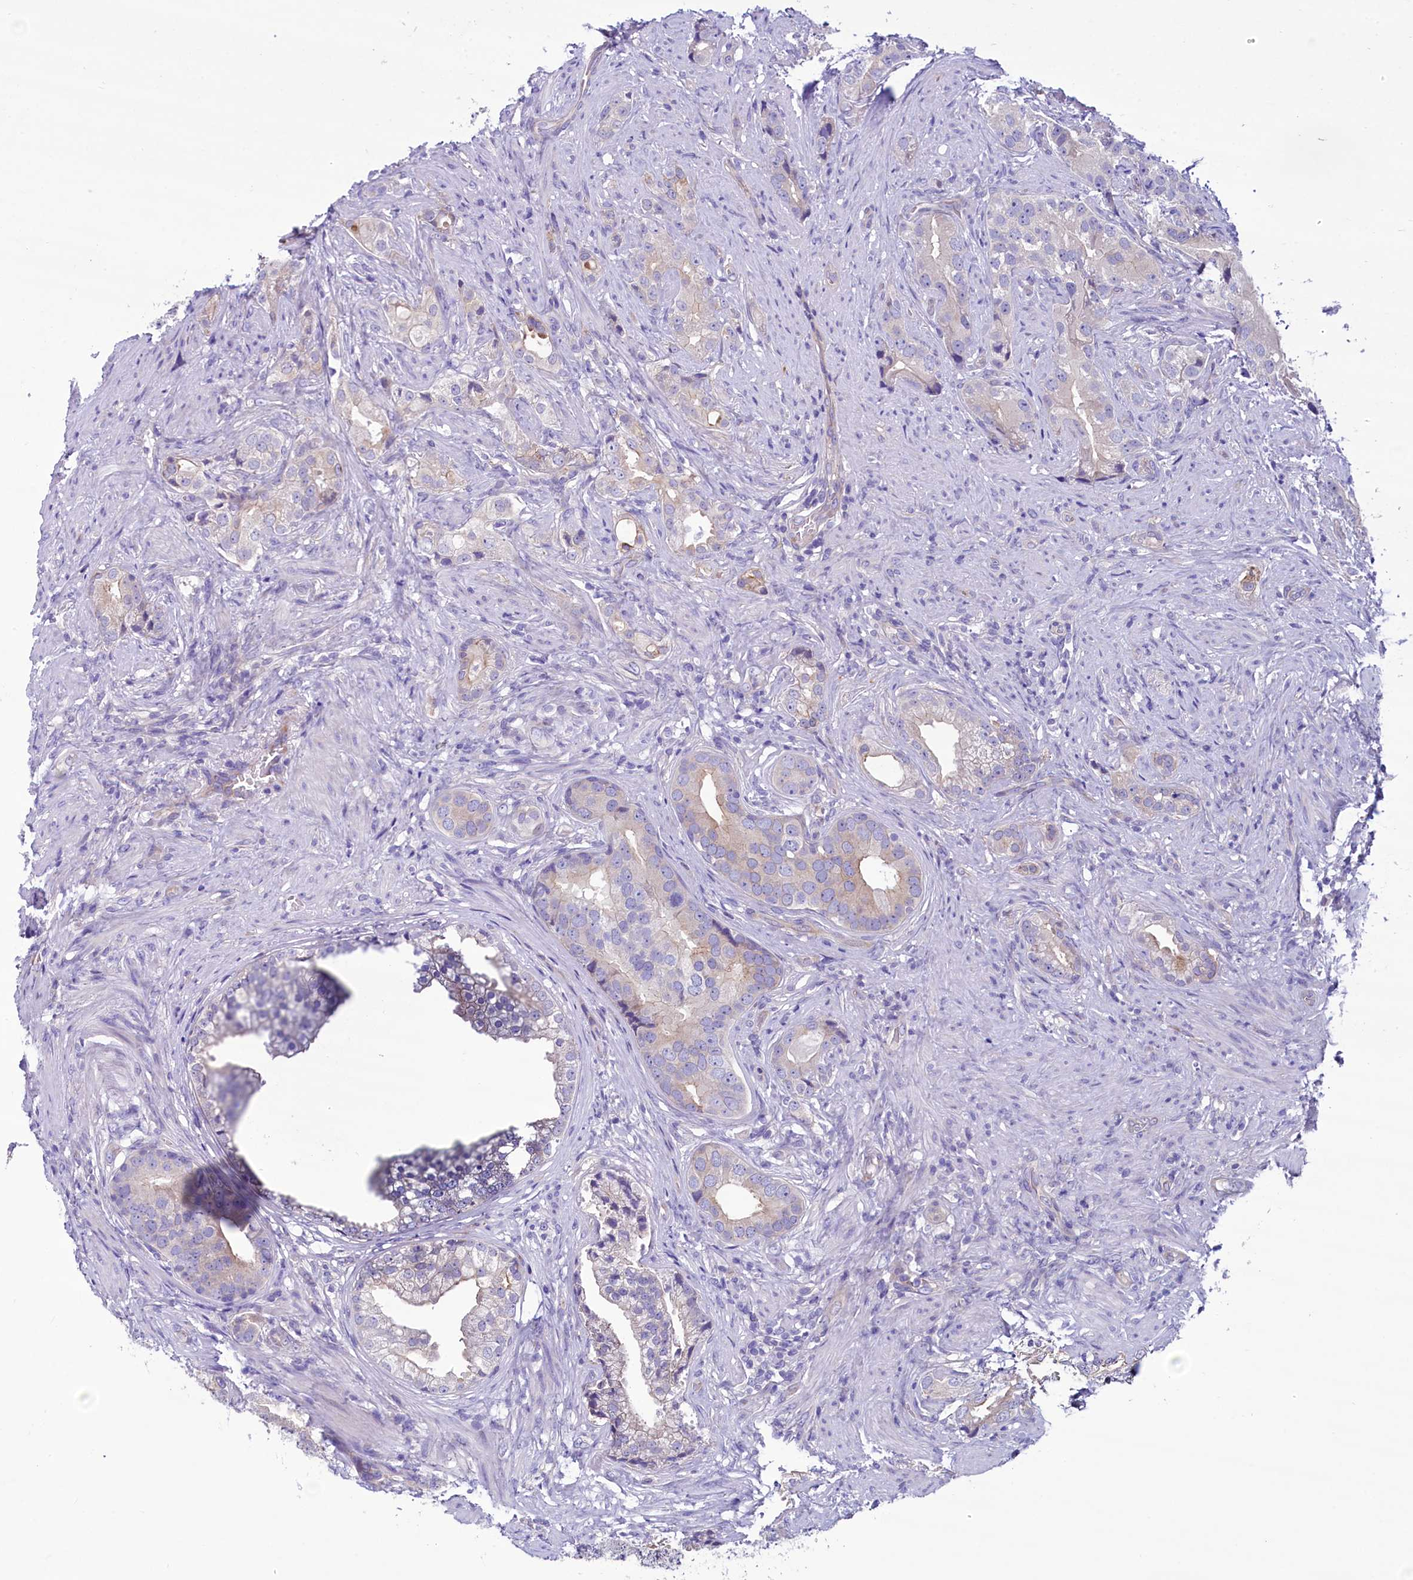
{"staining": {"intensity": "weak", "quantity": "<25%", "location": "cytoplasmic/membranous"}, "tissue": "prostate cancer", "cell_type": "Tumor cells", "image_type": "cancer", "snomed": [{"axis": "morphology", "description": "Adenocarcinoma, Low grade"}, {"axis": "topography", "description": "Prostate"}], "caption": "Tumor cells show no significant positivity in prostate cancer (adenocarcinoma (low-grade)).", "gene": "KRBOX5", "patient": {"sex": "male", "age": 71}}